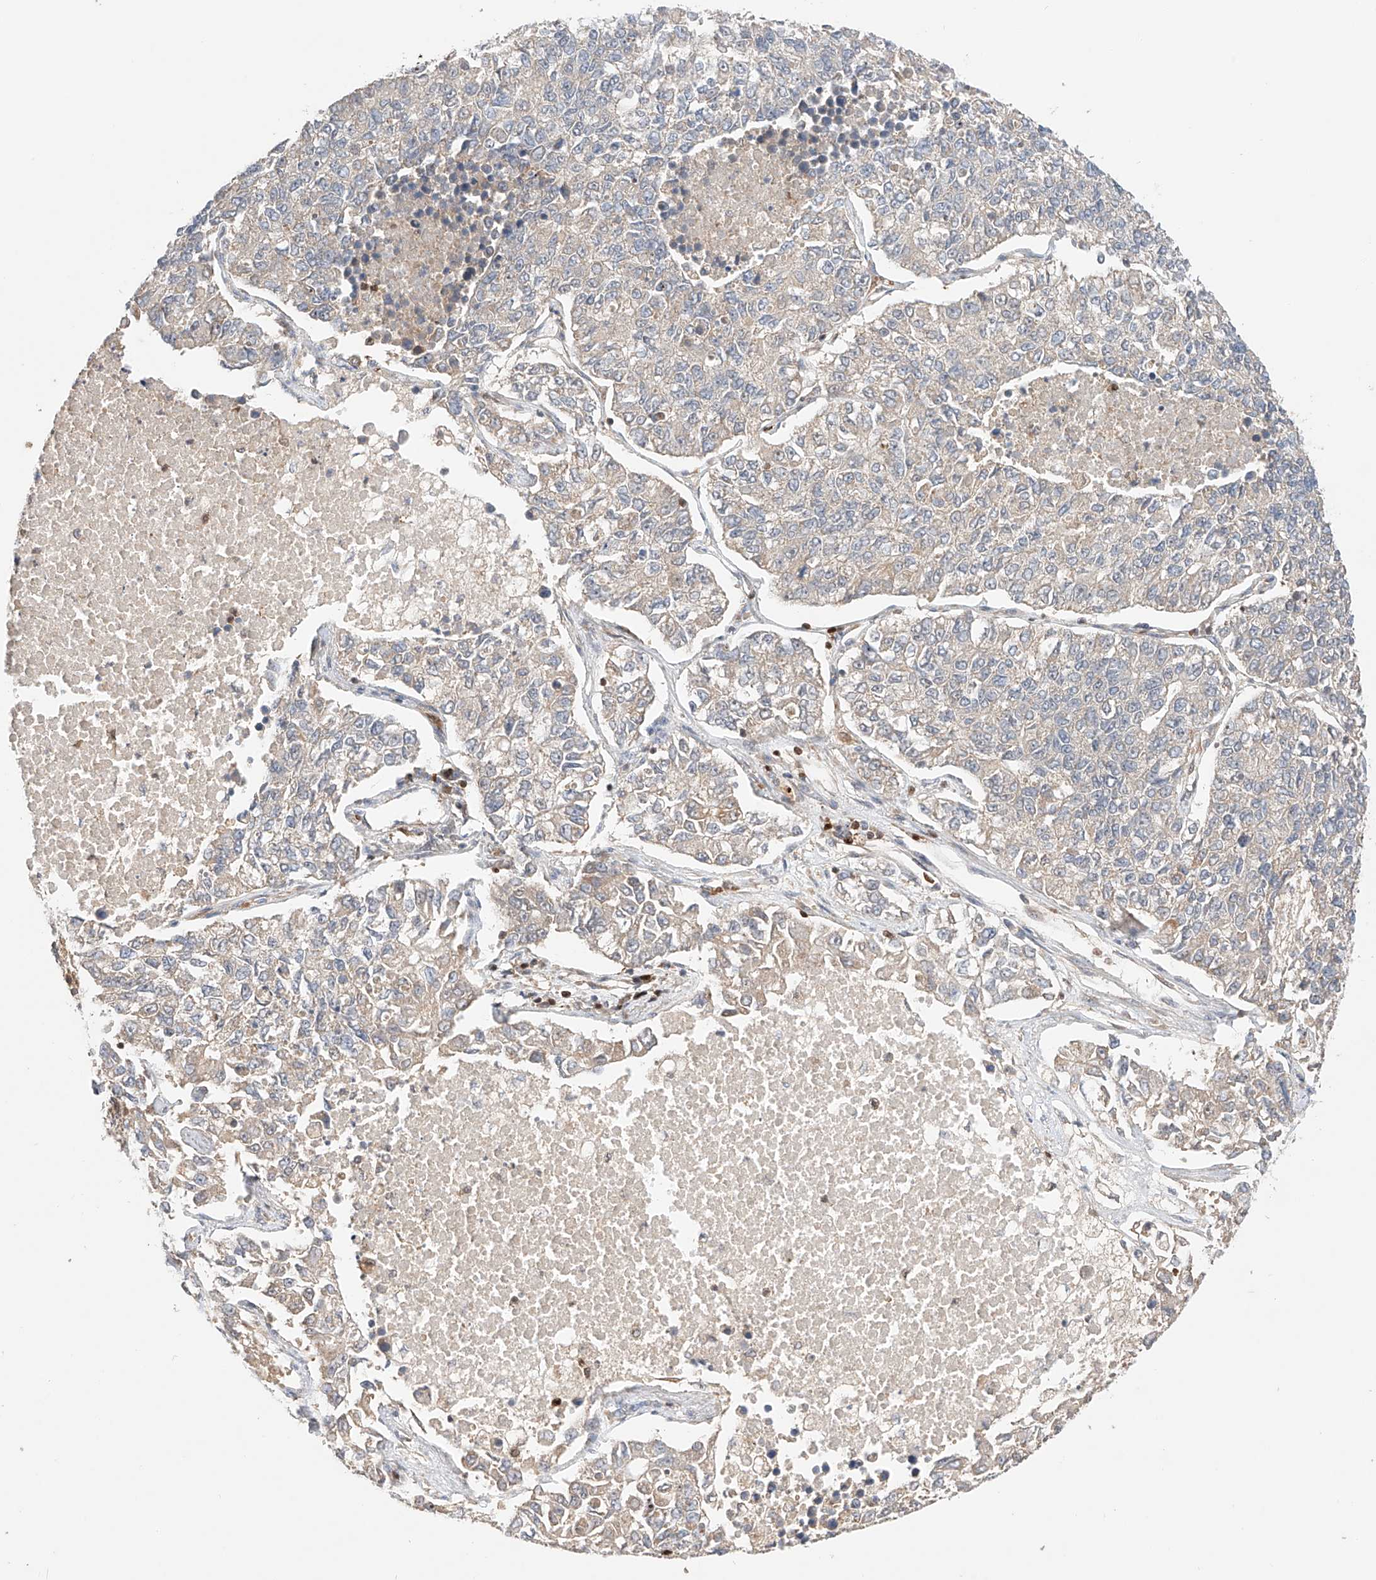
{"staining": {"intensity": "negative", "quantity": "none", "location": "none"}, "tissue": "lung cancer", "cell_type": "Tumor cells", "image_type": "cancer", "snomed": [{"axis": "morphology", "description": "Adenocarcinoma, NOS"}, {"axis": "topography", "description": "Lung"}], "caption": "The histopathology image shows no significant positivity in tumor cells of lung cancer. (DAB IHC, high magnification).", "gene": "IGSF22", "patient": {"sex": "male", "age": 49}}